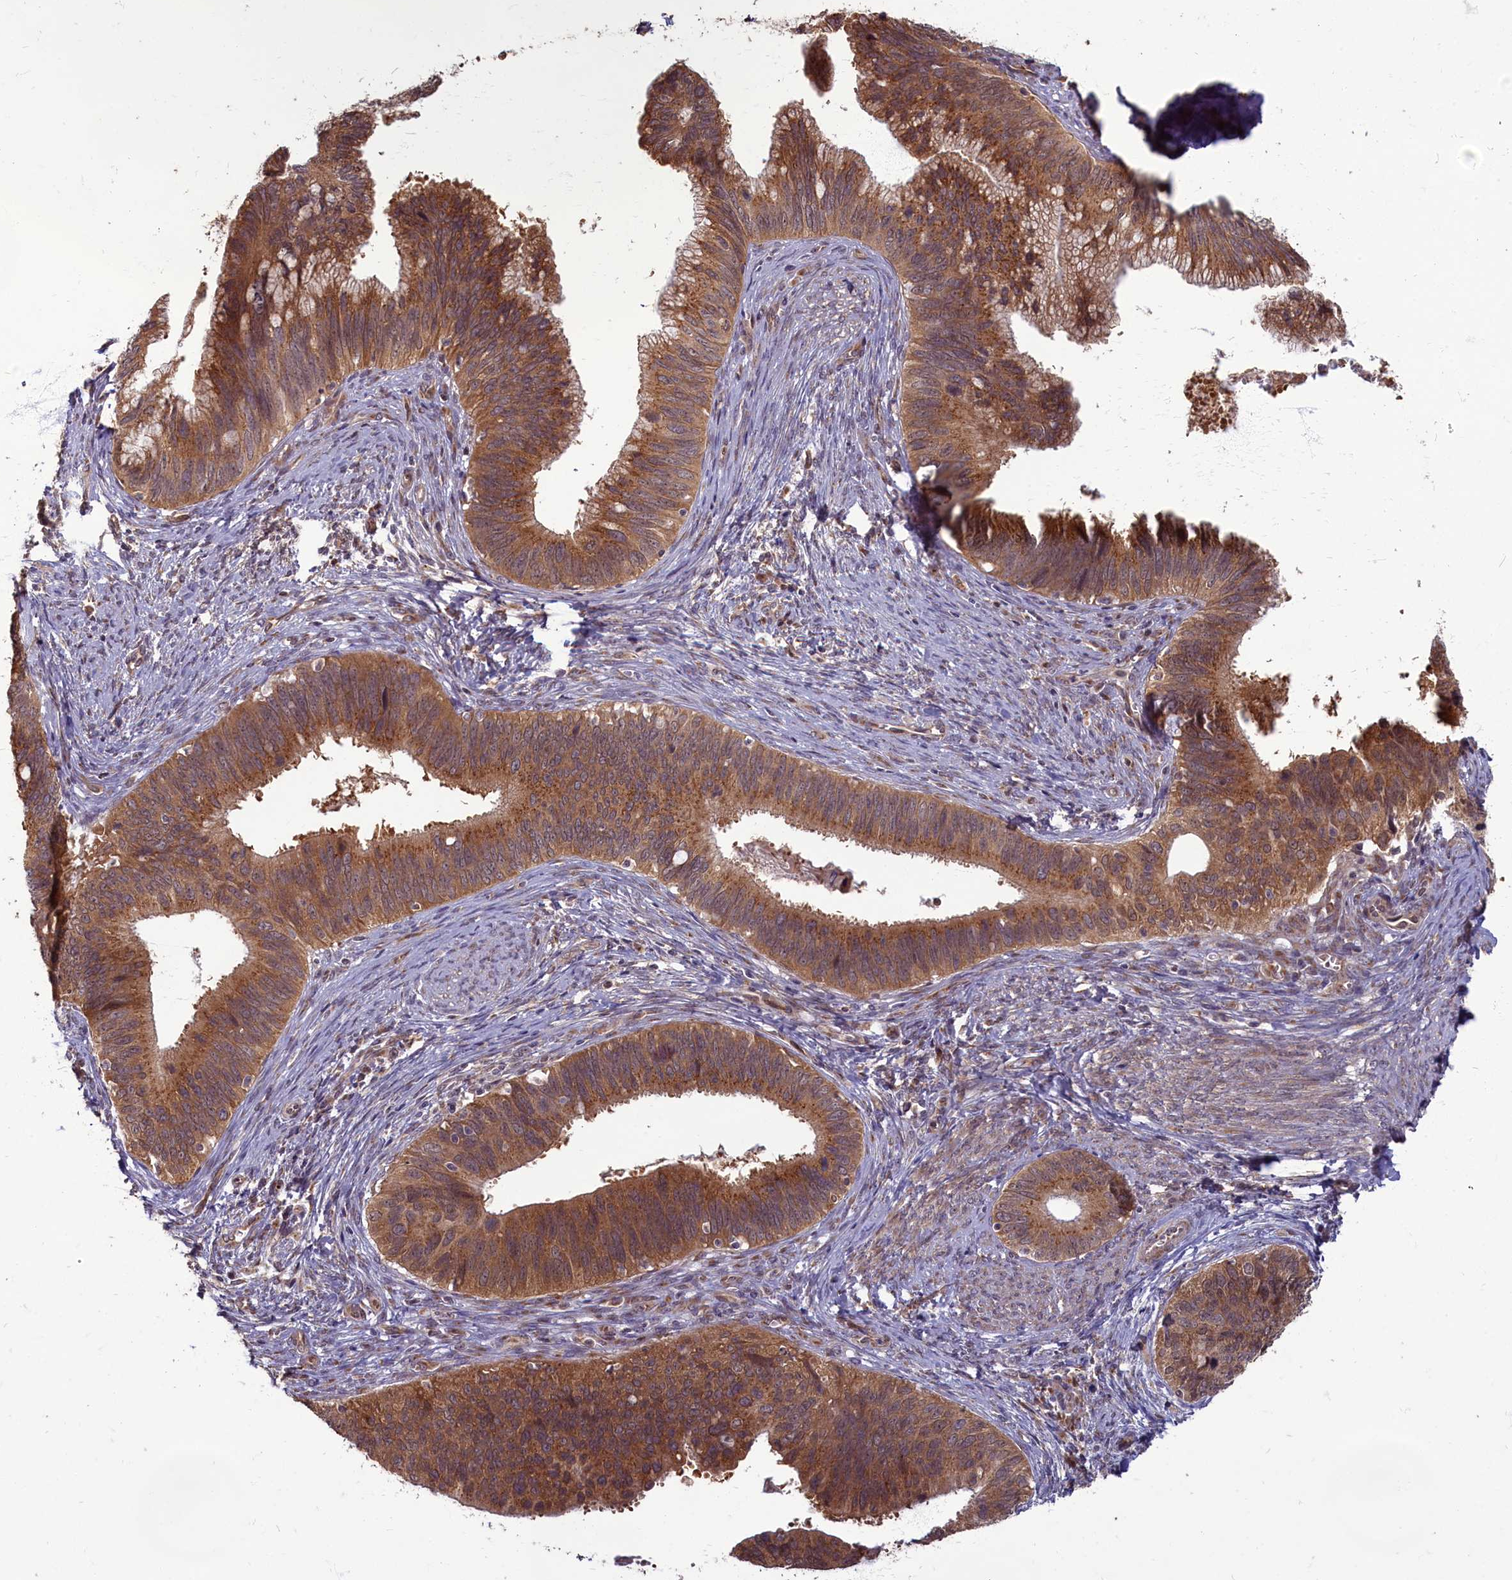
{"staining": {"intensity": "strong", "quantity": ">75%", "location": "cytoplasmic/membranous"}, "tissue": "cervical cancer", "cell_type": "Tumor cells", "image_type": "cancer", "snomed": [{"axis": "morphology", "description": "Adenocarcinoma, NOS"}, {"axis": "topography", "description": "Cervix"}], "caption": "A brown stain highlights strong cytoplasmic/membranous staining of a protein in human cervical cancer (adenocarcinoma) tumor cells.", "gene": "MYCBP", "patient": {"sex": "female", "age": 42}}